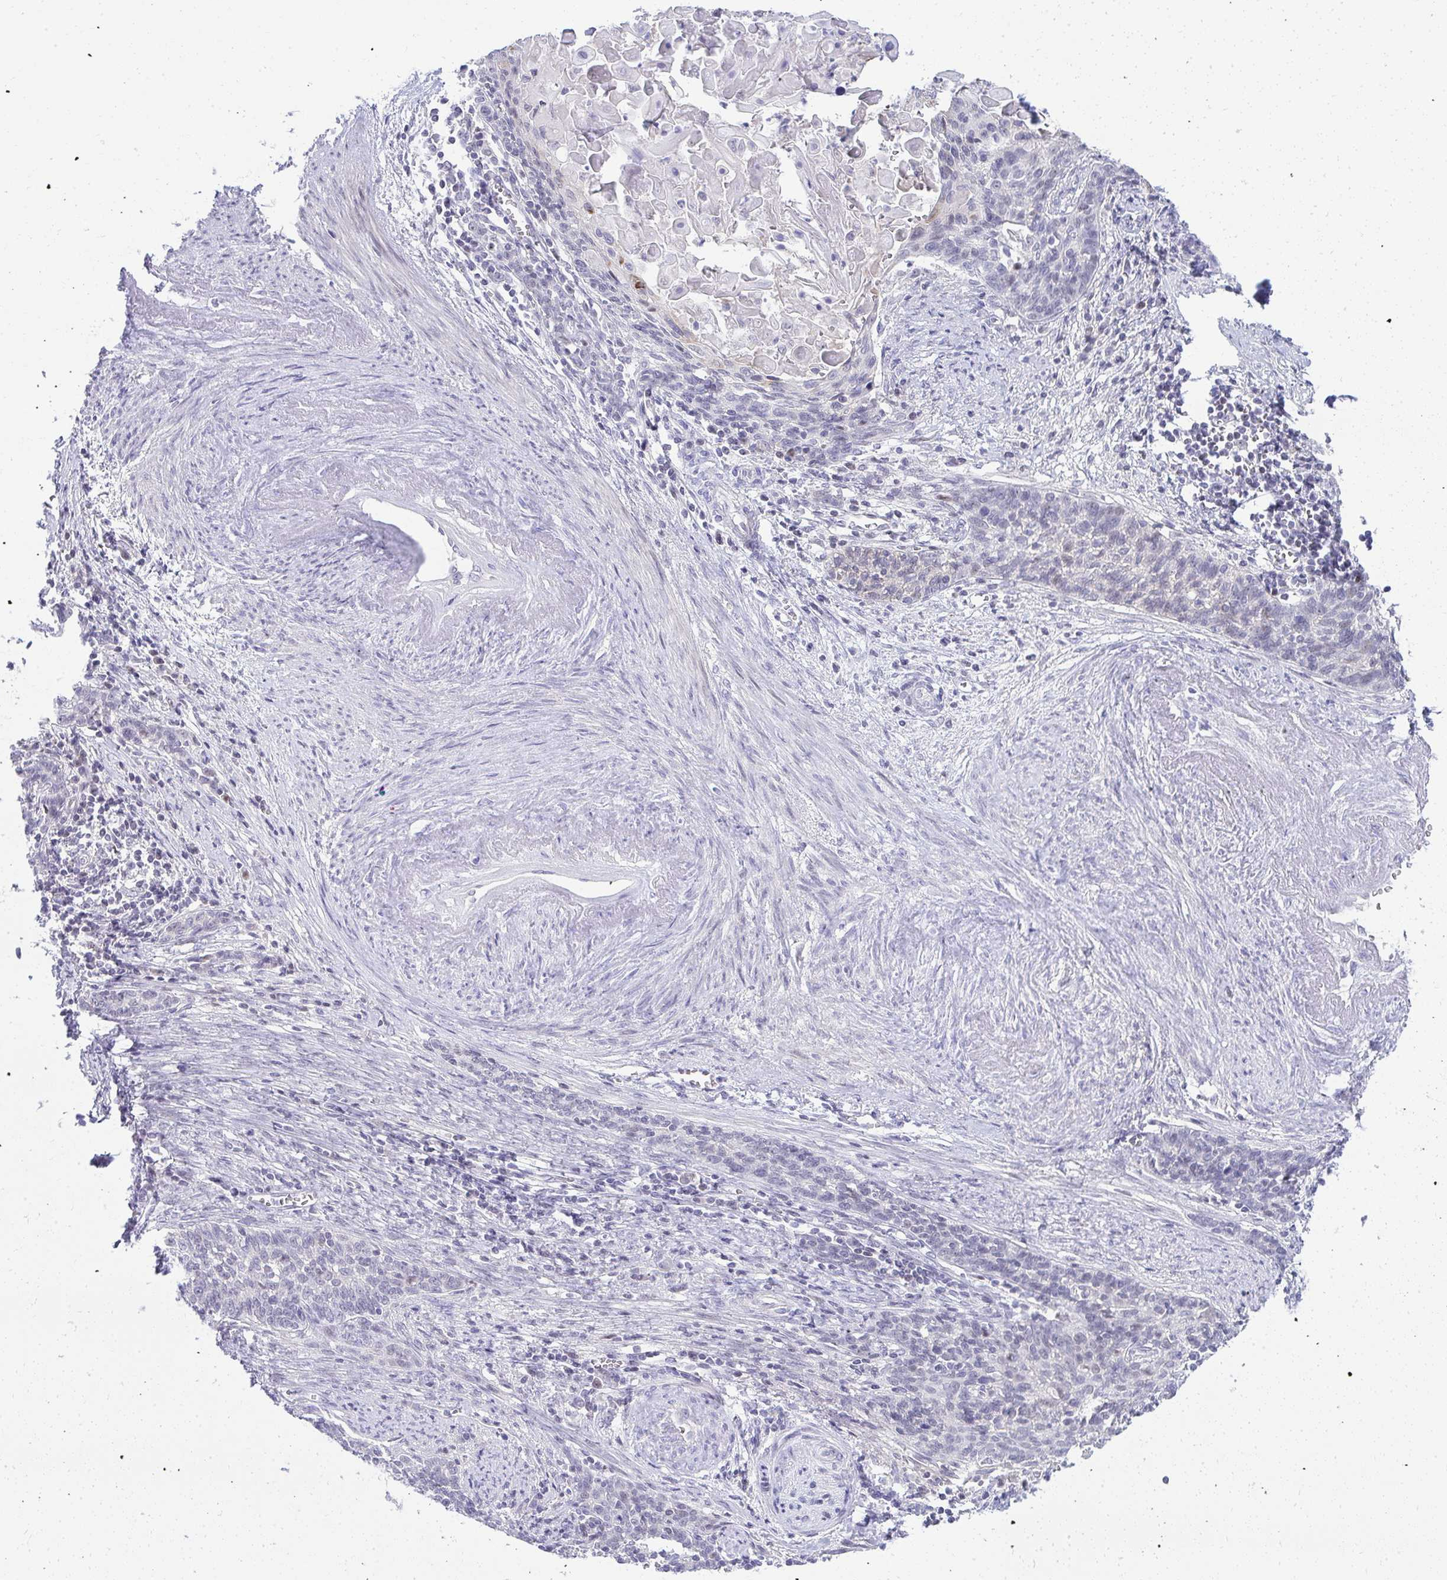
{"staining": {"intensity": "negative", "quantity": "none", "location": "none"}, "tissue": "cervical cancer", "cell_type": "Tumor cells", "image_type": "cancer", "snomed": [{"axis": "morphology", "description": "Squamous cell carcinoma, NOS"}, {"axis": "topography", "description": "Cervix"}], "caption": "Immunohistochemistry of cervical cancer reveals no positivity in tumor cells.", "gene": "EID3", "patient": {"sex": "female", "age": 39}}